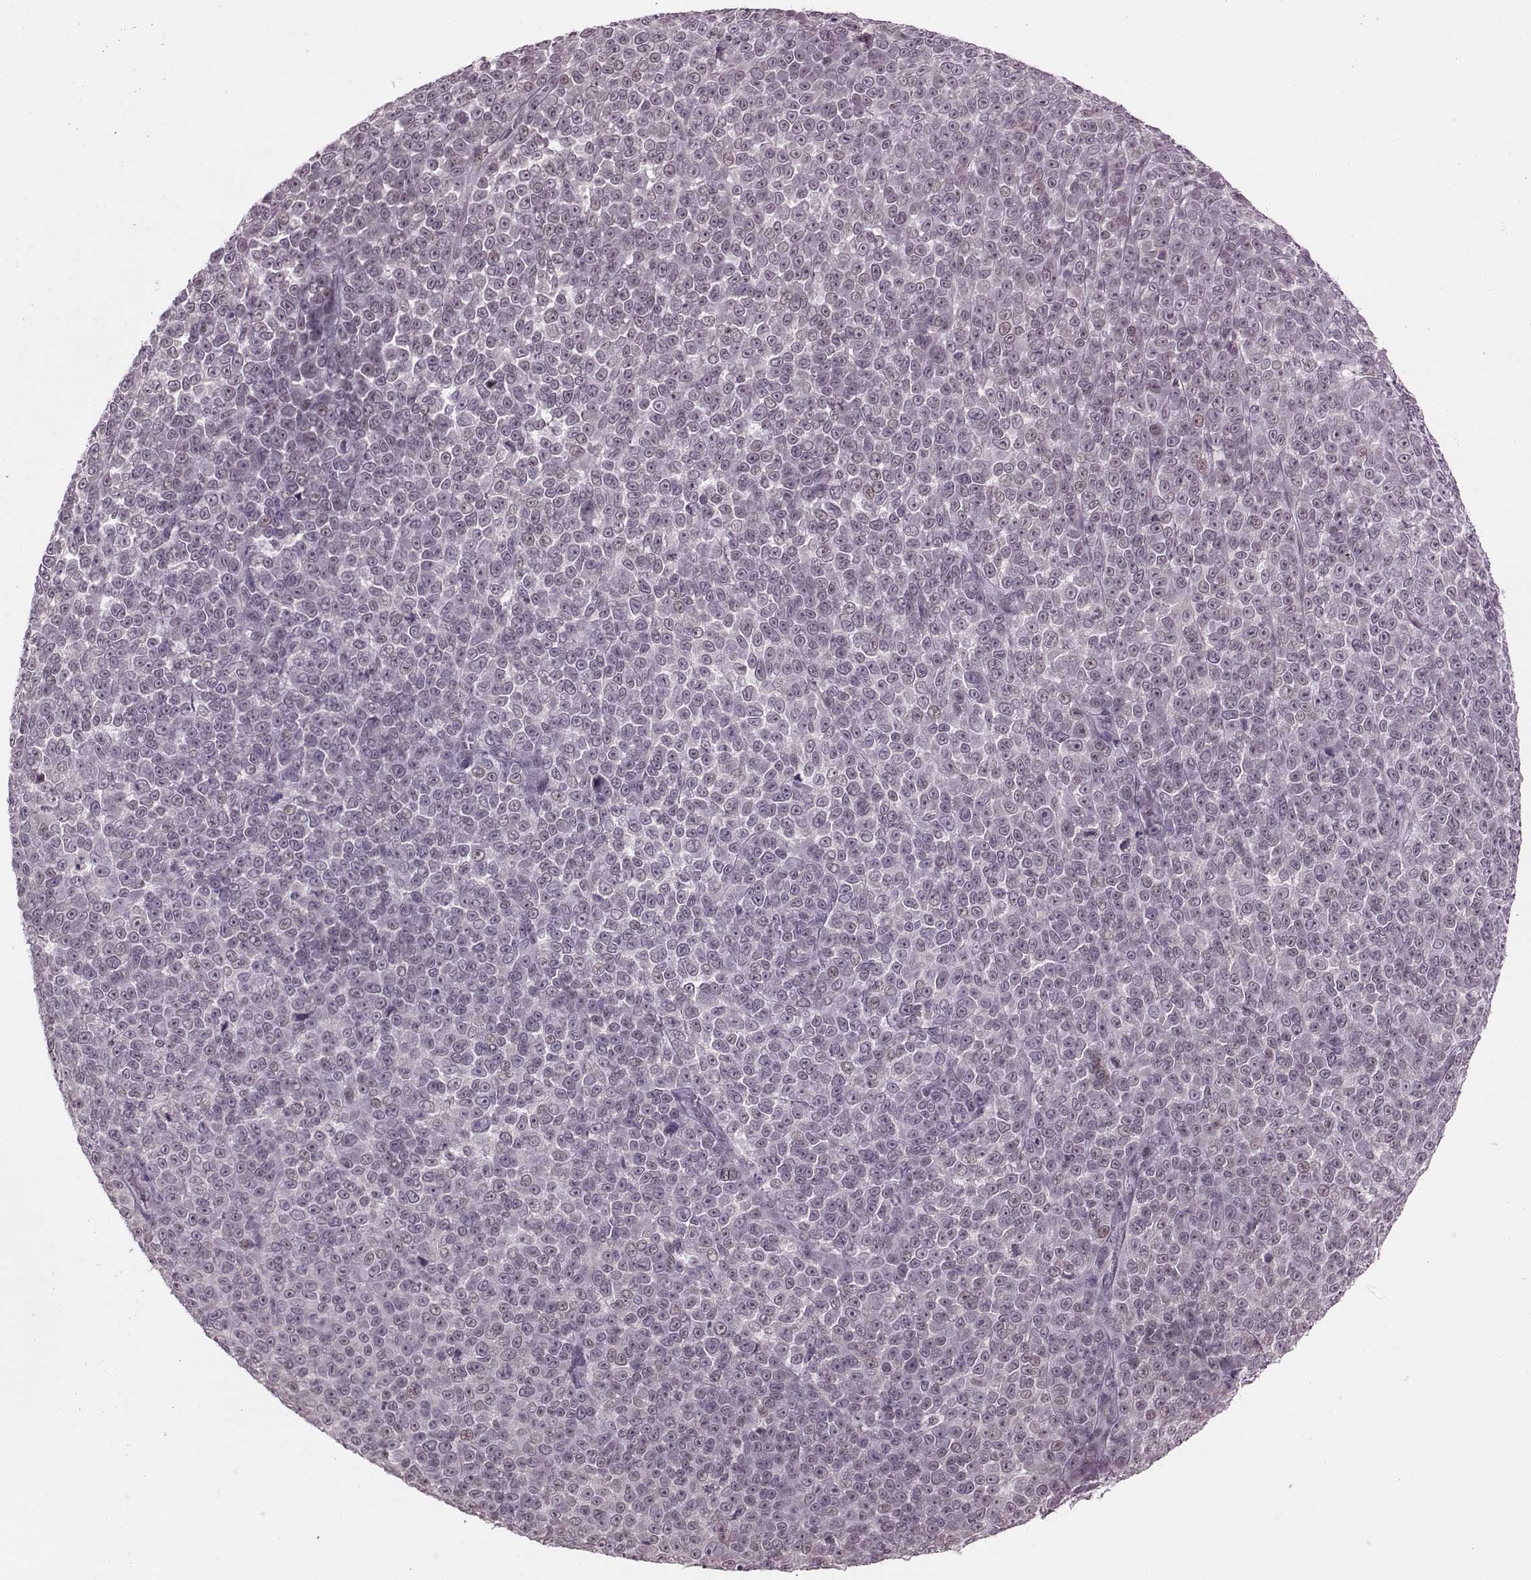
{"staining": {"intensity": "negative", "quantity": "none", "location": "none"}, "tissue": "melanoma", "cell_type": "Tumor cells", "image_type": "cancer", "snomed": [{"axis": "morphology", "description": "Malignant melanoma, NOS"}, {"axis": "topography", "description": "Skin"}], "caption": "A micrograph of human malignant melanoma is negative for staining in tumor cells. The staining was performed using DAB (3,3'-diaminobenzidine) to visualize the protein expression in brown, while the nuclei were stained in blue with hematoxylin (Magnification: 20x).", "gene": "DNAAF1", "patient": {"sex": "female", "age": 95}}